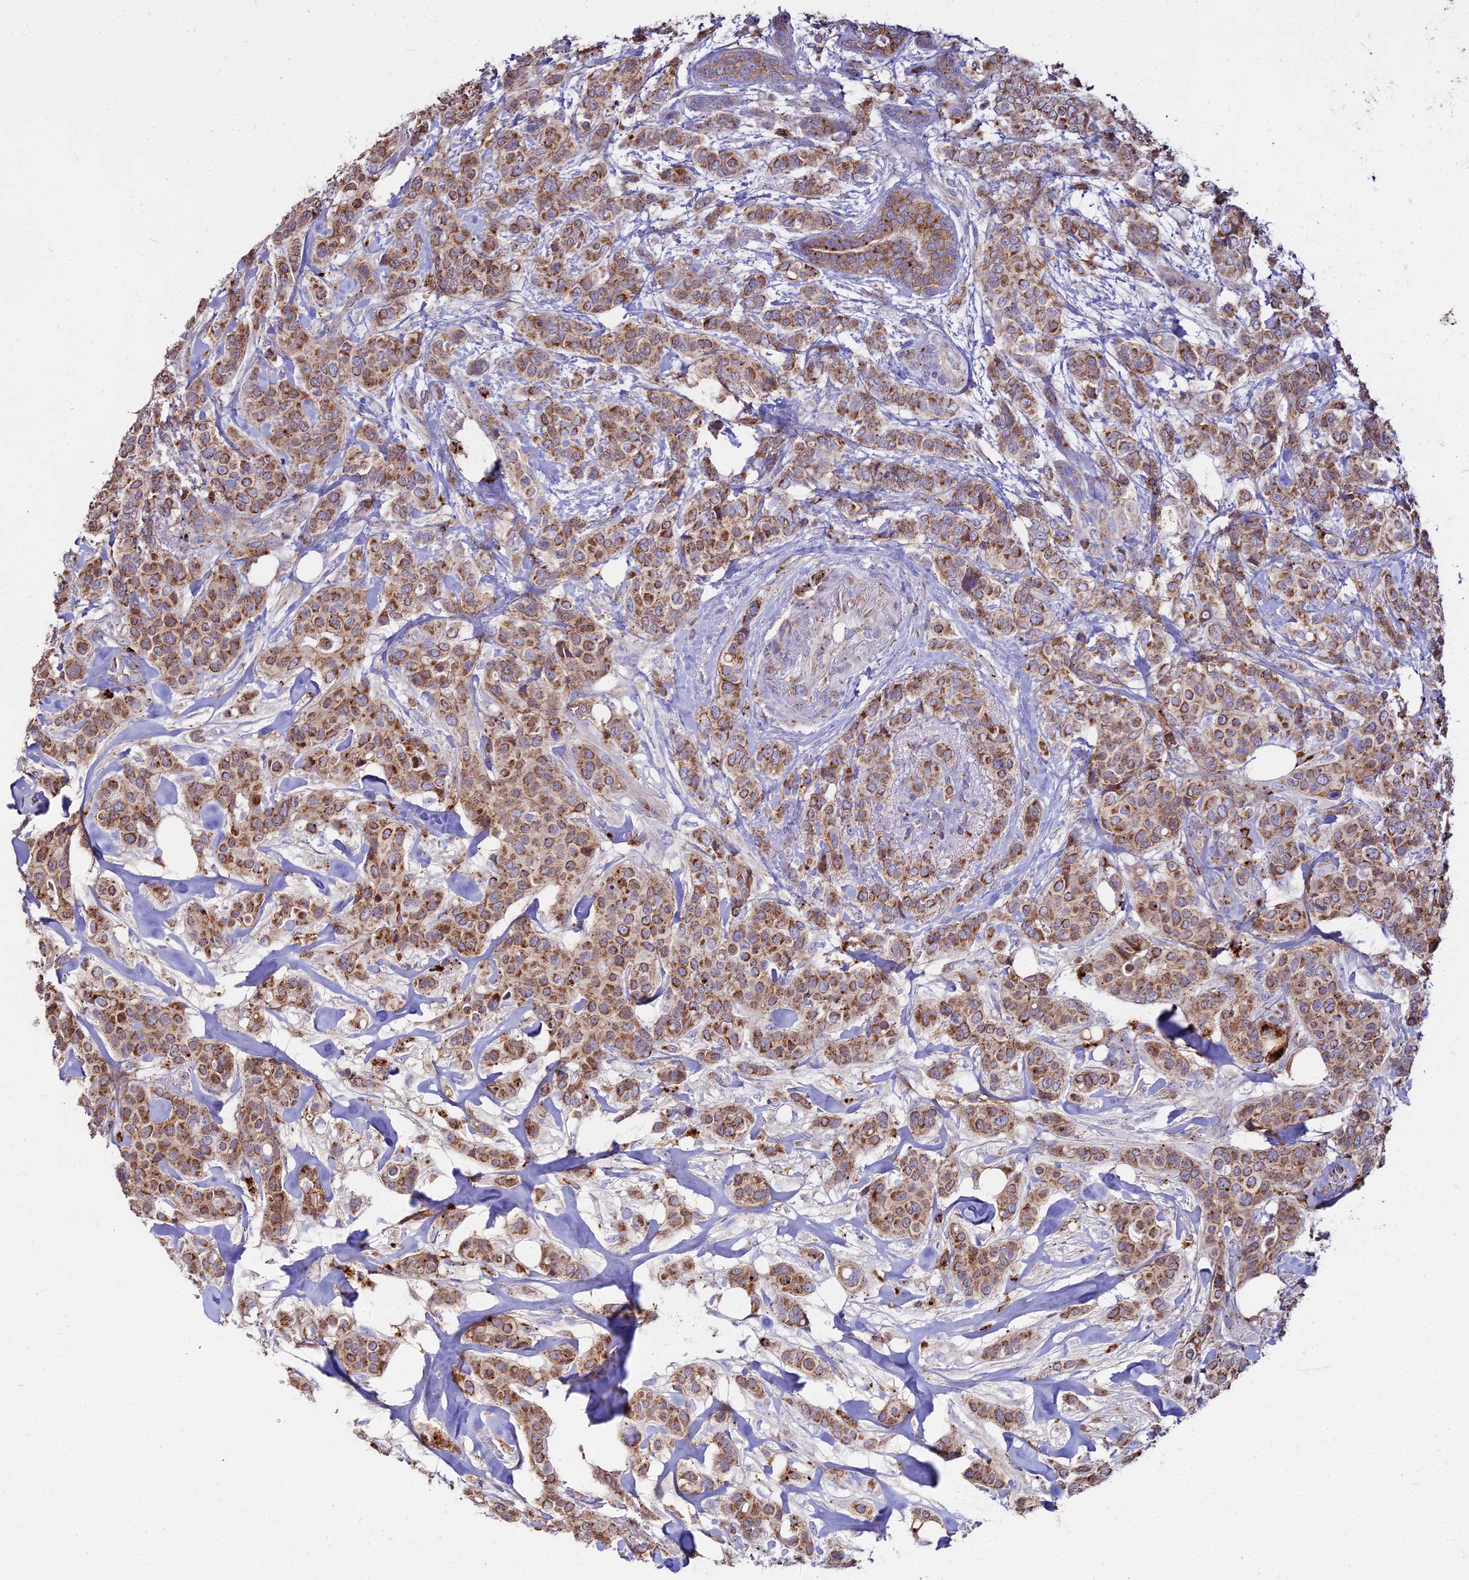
{"staining": {"intensity": "moderate", "quantity": ">75%", "location": "cytoplasmic/membranous"}, "tissue": "breast cancer", "cell_type": "Tumor cells", "image_type": "cancer", "snomed": [{"axis": "morphology", "description": "Lobular carcinoma"}, {"axis": "topography", "description": "Breast"}], "caption": "An image showing moderate cytoplasmic/membranous expression in about >75% of tumor cells in breast lobular carcinoma, as visualized by brown immunohistochemical staining.", "gene": "PNLIPRP3", "patient": {"sex": "female", "age": 51}}